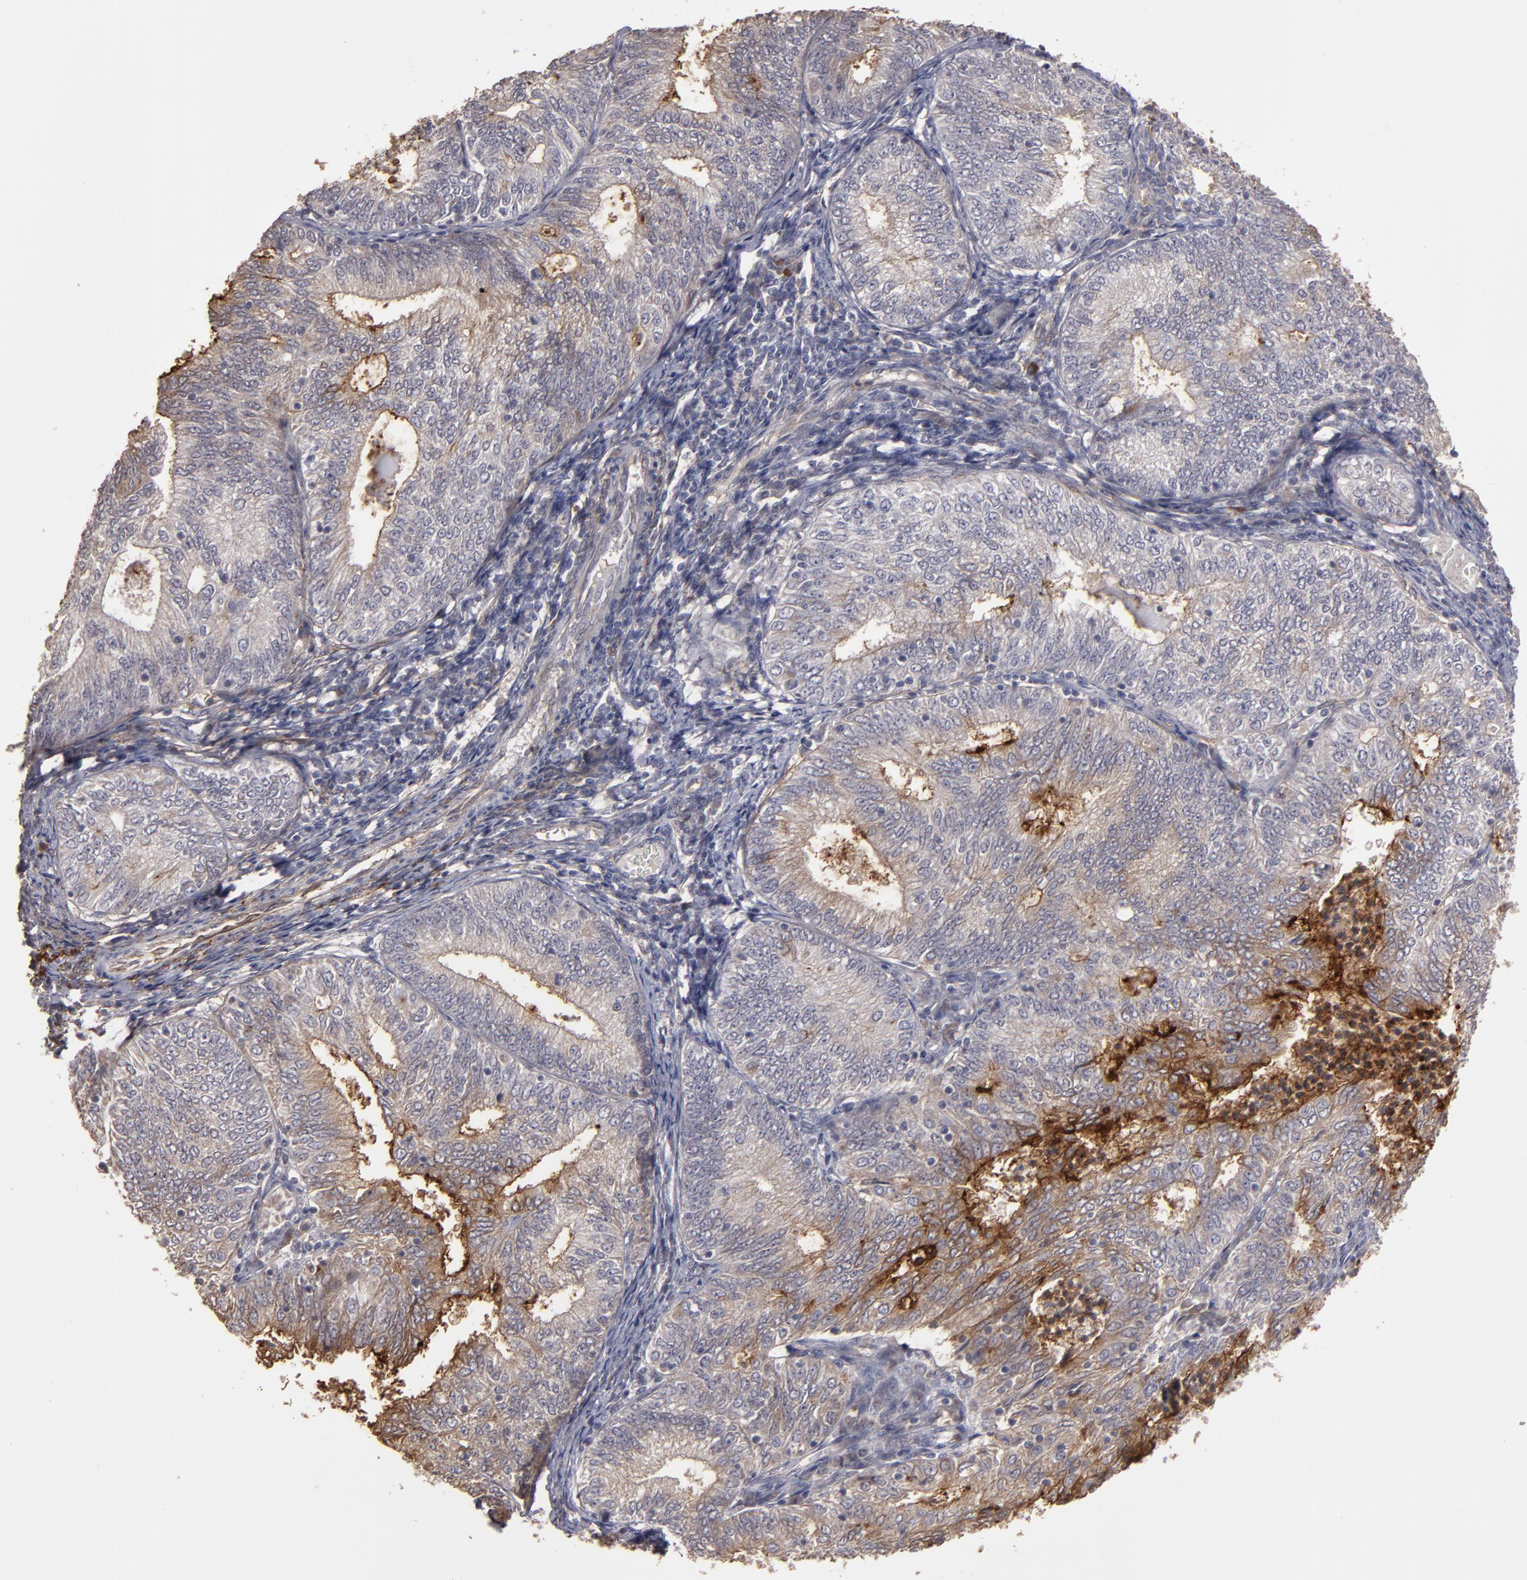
{"staining": {"intensity": "moderate", "quantity": ">75%", "location": "cytoplasmic/membranous"}, "tissue": "endometrial cancer", "cell_type": "Tumor cells", "image_type": "cancer", "snomed": [{"axis": "morphology", "description": "Adenocarcinoma, NOS"}, {"axis": "topography", "description": "Endometrium"}], "caption": "This is an image of immunohistochemistry staining of endometrial adenocarcinoma, which shows moderate expression in the cytoplasmic/membranous of tumor cells.", "gene": "CD55", "patient": {"sex": "female", "age": 69}}